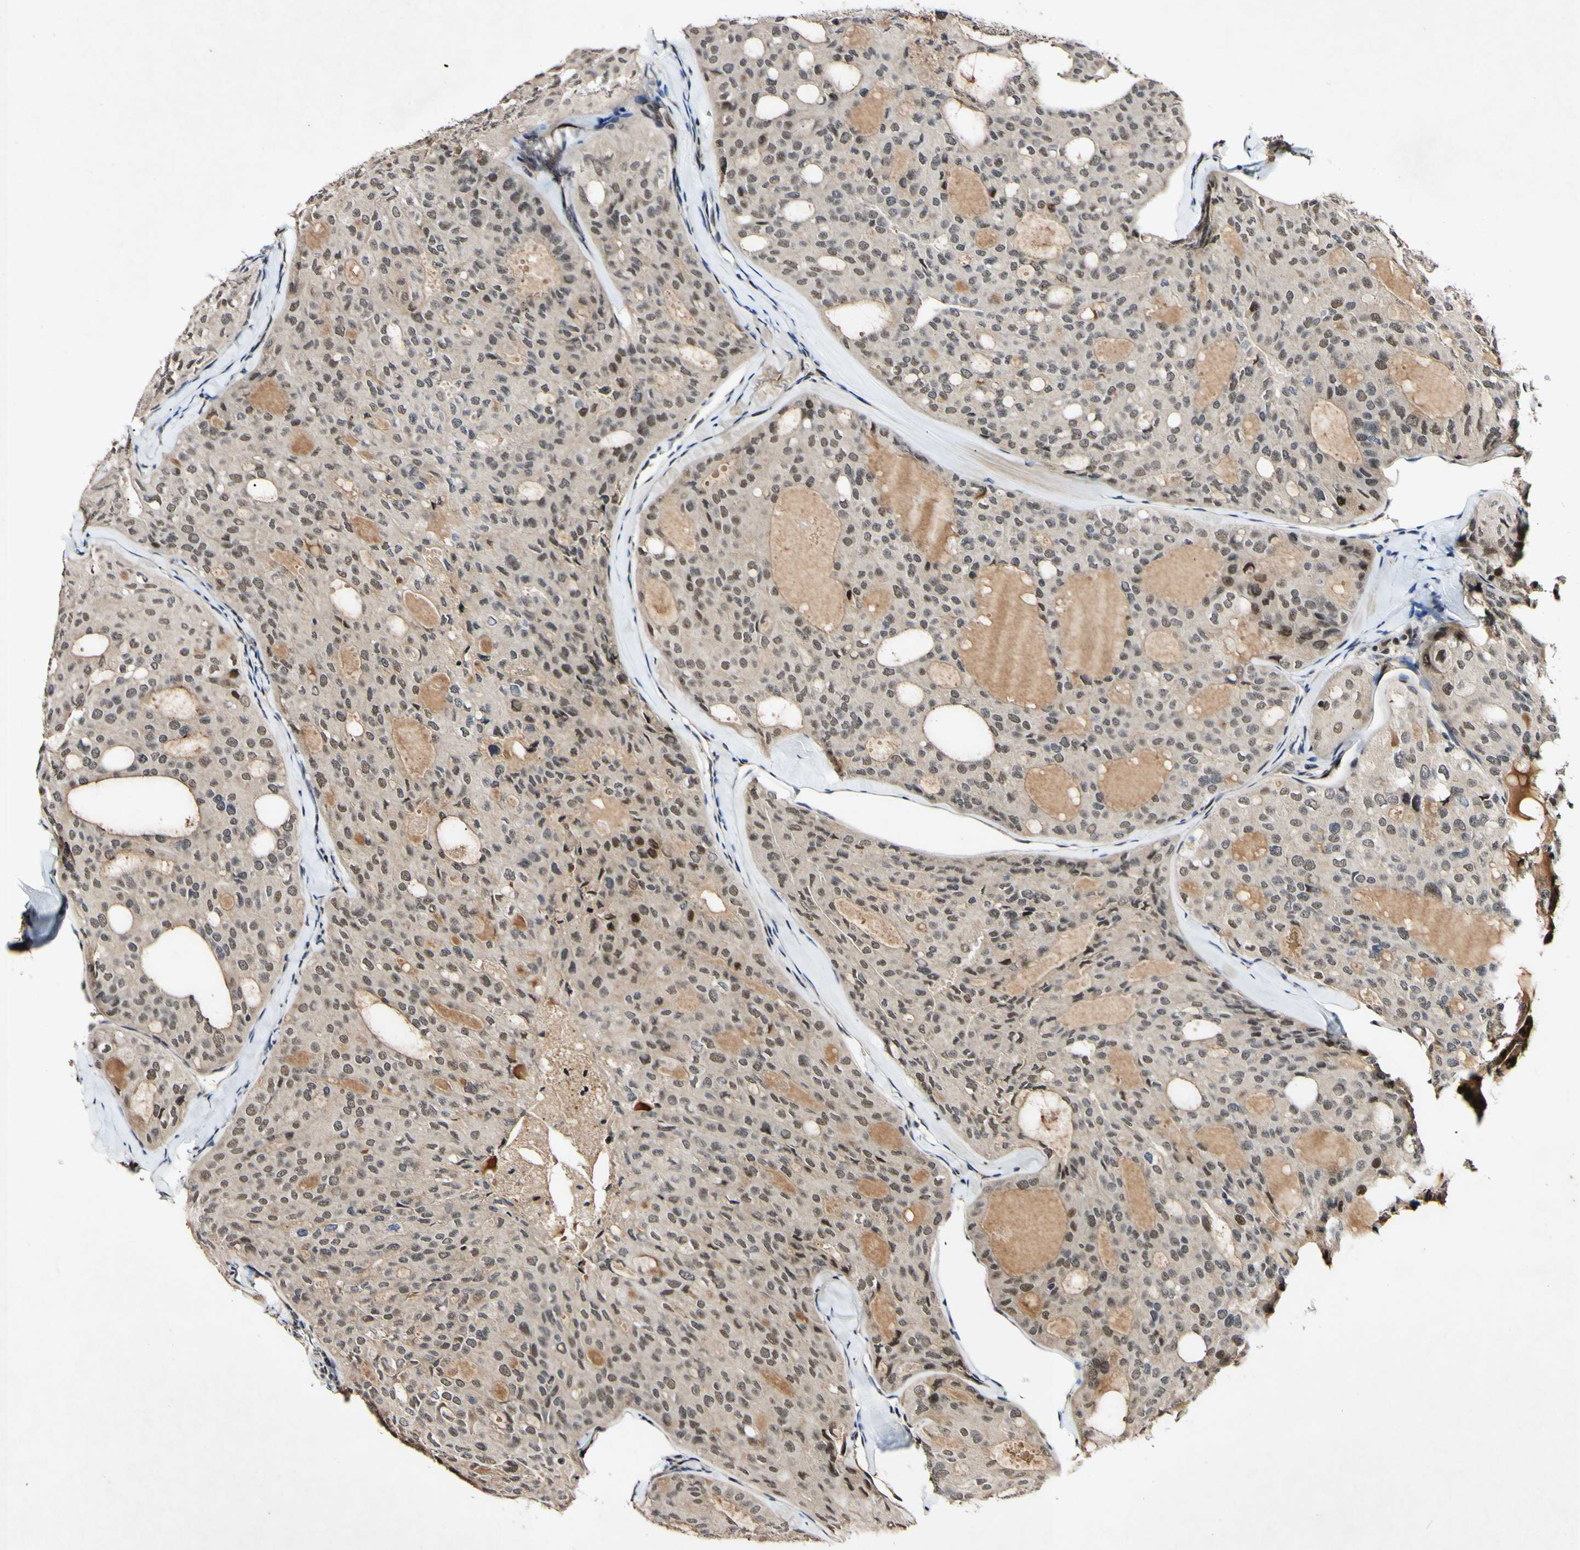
{"staining": {"intensity": "weak", "quantity": "25%-75%", "location": "cytoplasmic/membranous,nuclear"}, "tissue": "thyroid cancer", "cell_type": "Tumor cells", "image_type": "cancer", "snomed": [{"axis": "morphology", "description": "Follicular adenoma carcinoma, NOS"}, {"axis": "topography", "description": "Thyroid gland"}], "caption": "A photomicrograph of thyroid cancer (follicular adenoma carcinoma) stained for a protein demonstrates weak cytoplasmic/membranous and nuclear brown staining in tumor cells.", "gene": "POLR2F", "patient": {"sex": "male", "age": 75}}